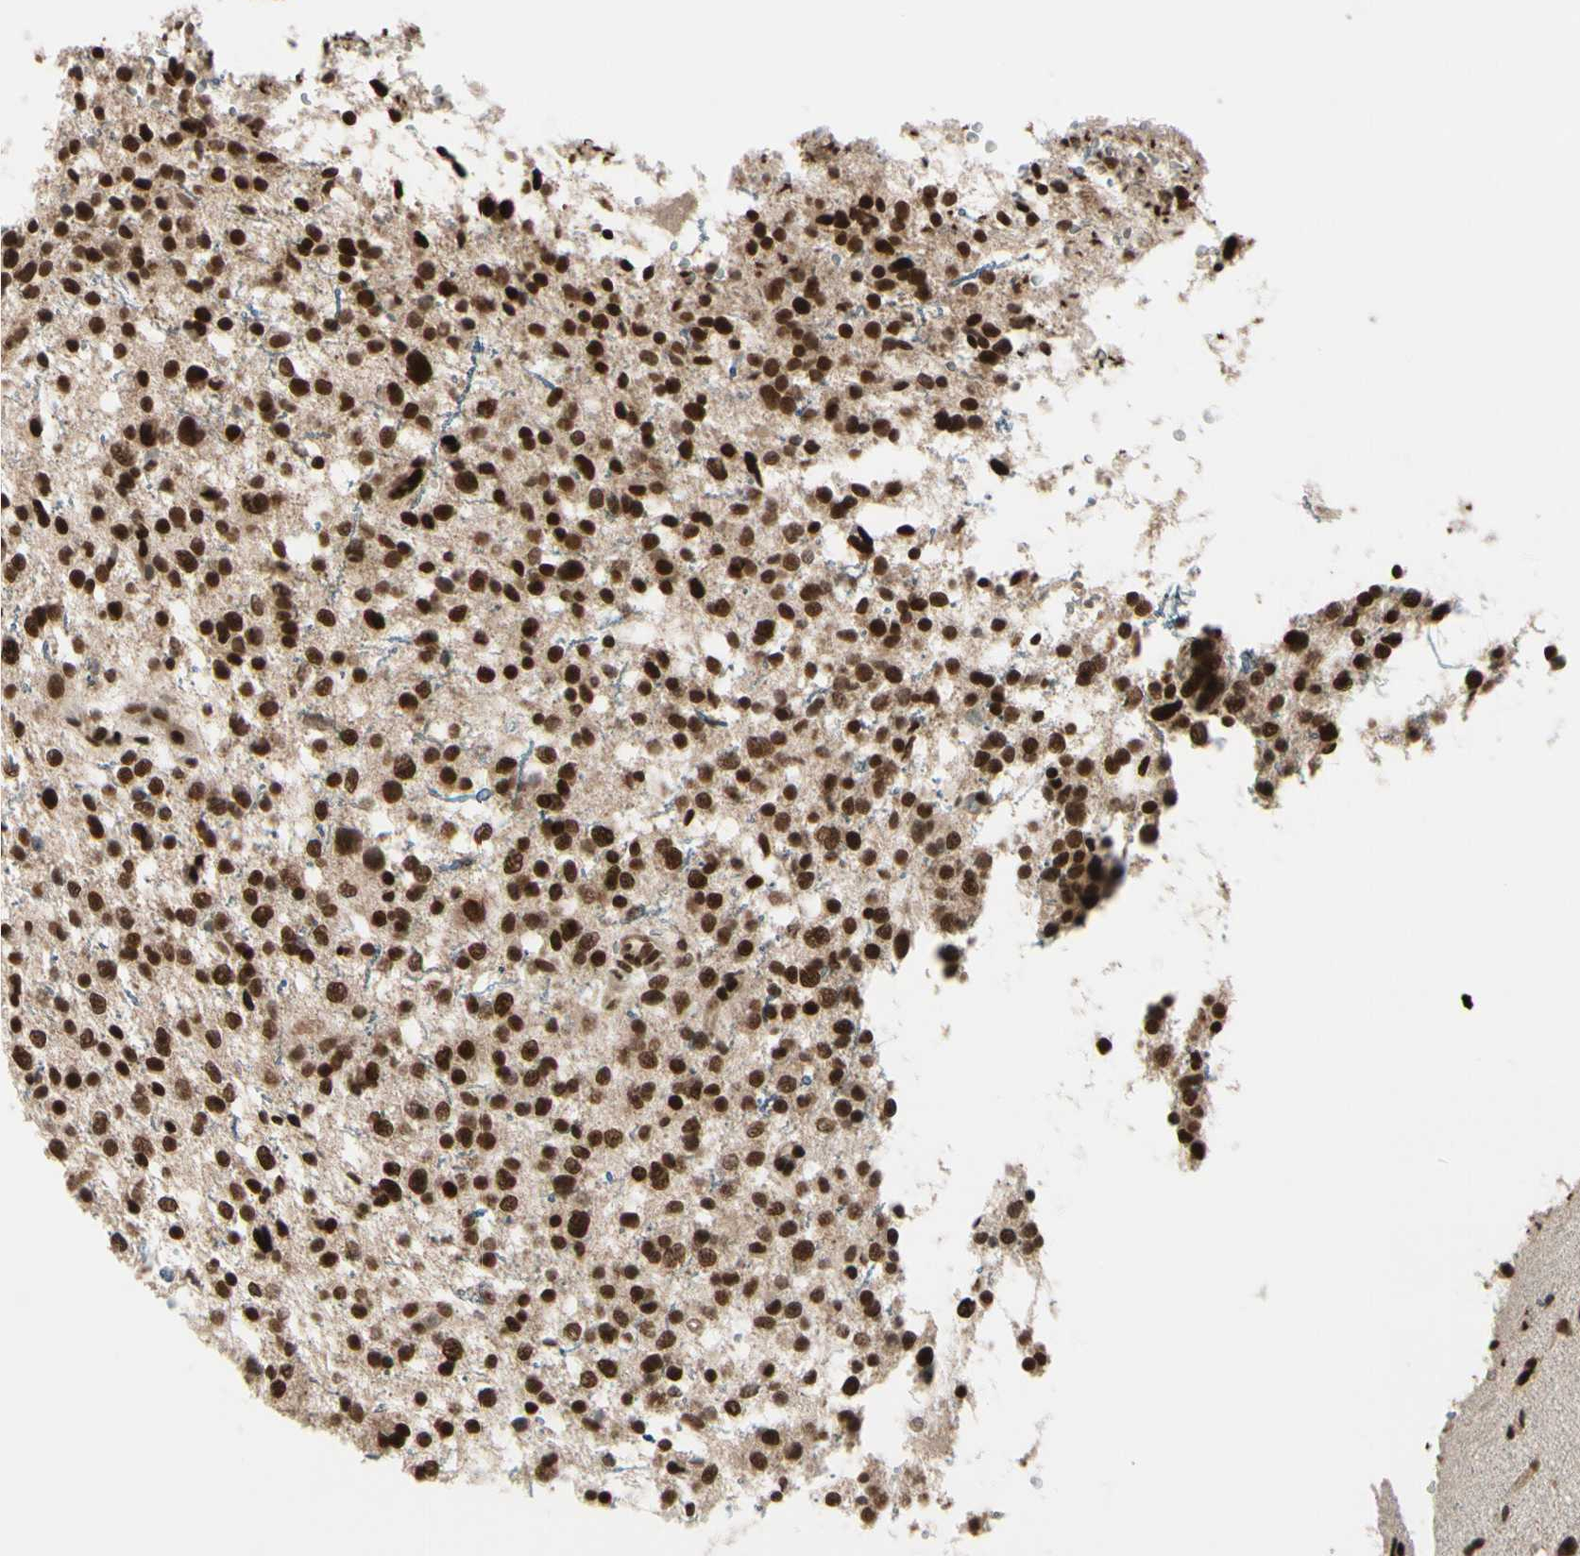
{"staining": {"intensity": "strong", "quantity": ">75%", "location": "nuclear"}, "tissue": "glioma", "cell_type": "Tumor cells", "image_type": "cancer", "snomed": [{"axis": "morphology", "description": "Glioma, malignant, Low grade"}, {"axis": "topography", "description": "Brain"}], "caption": "Immunohistochemistry of human malignant low-grade glioma shows high levels of strong nuclear expression in about >75% of tumor cells.", "gene": "CHAMP1", "patient": {"sex": "female", "age": 37}}